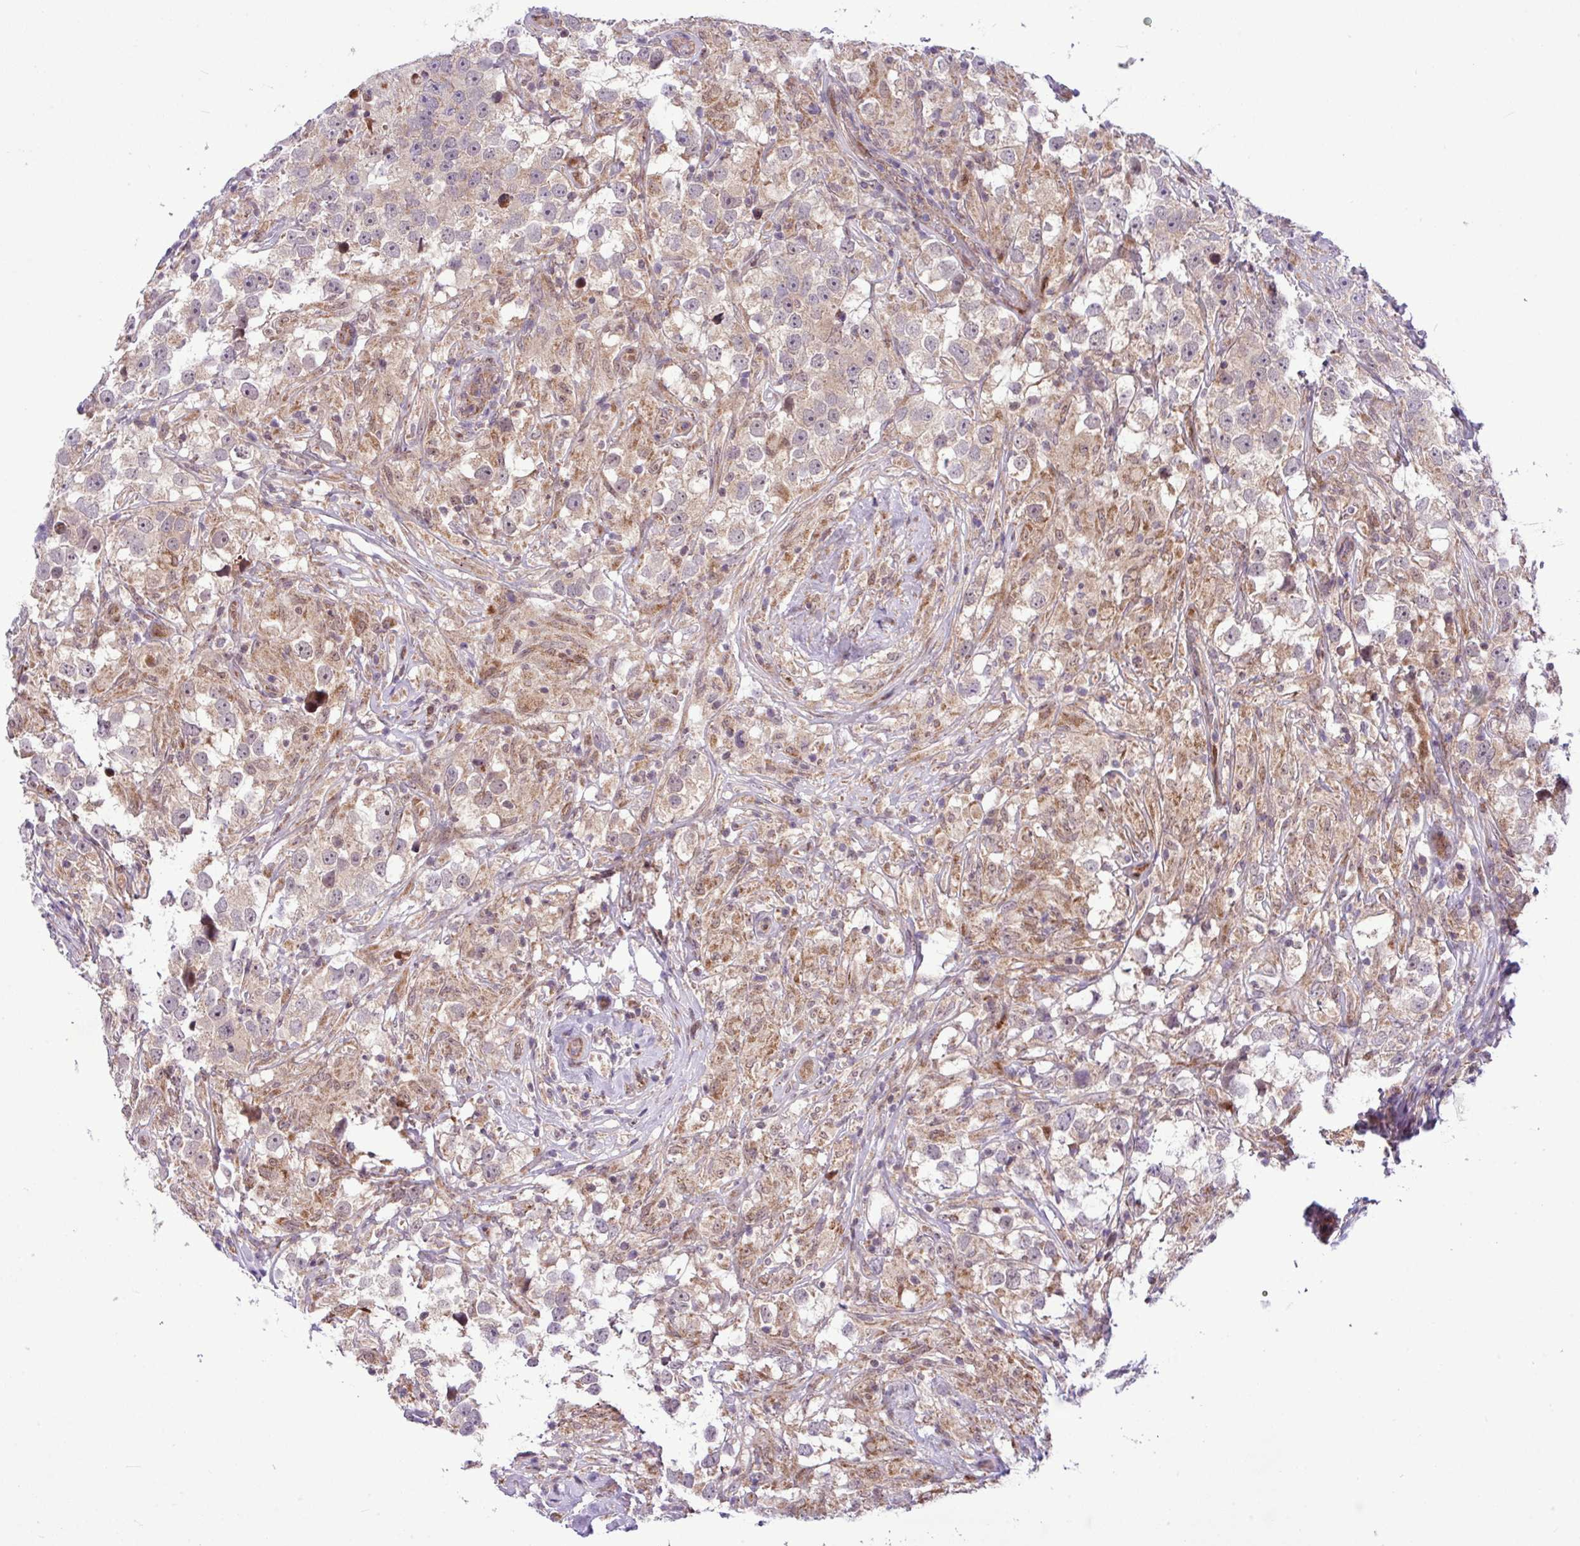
{"staining": {"intensity": "weak", "quantity": "25%-75%", "location": "cytoplasmic/membranous"}, "tissue": "testis cancer", "cell_type": "Tumor cells", "image_type": "cancer", "snomed": [{"axis": "morphology", "description": "Seminoma, NOS"}, {"axis": "topography", "description": "Testis"}], "caption": "Brown immunohistochemical staining in testis cancer (seminoma) exhibits weak cytoplasmic/membranous staining in approximately 25%-75% of tumor cells.", "gene": "B3GNT9", "patient": {"sex": "male", "age": 46}}